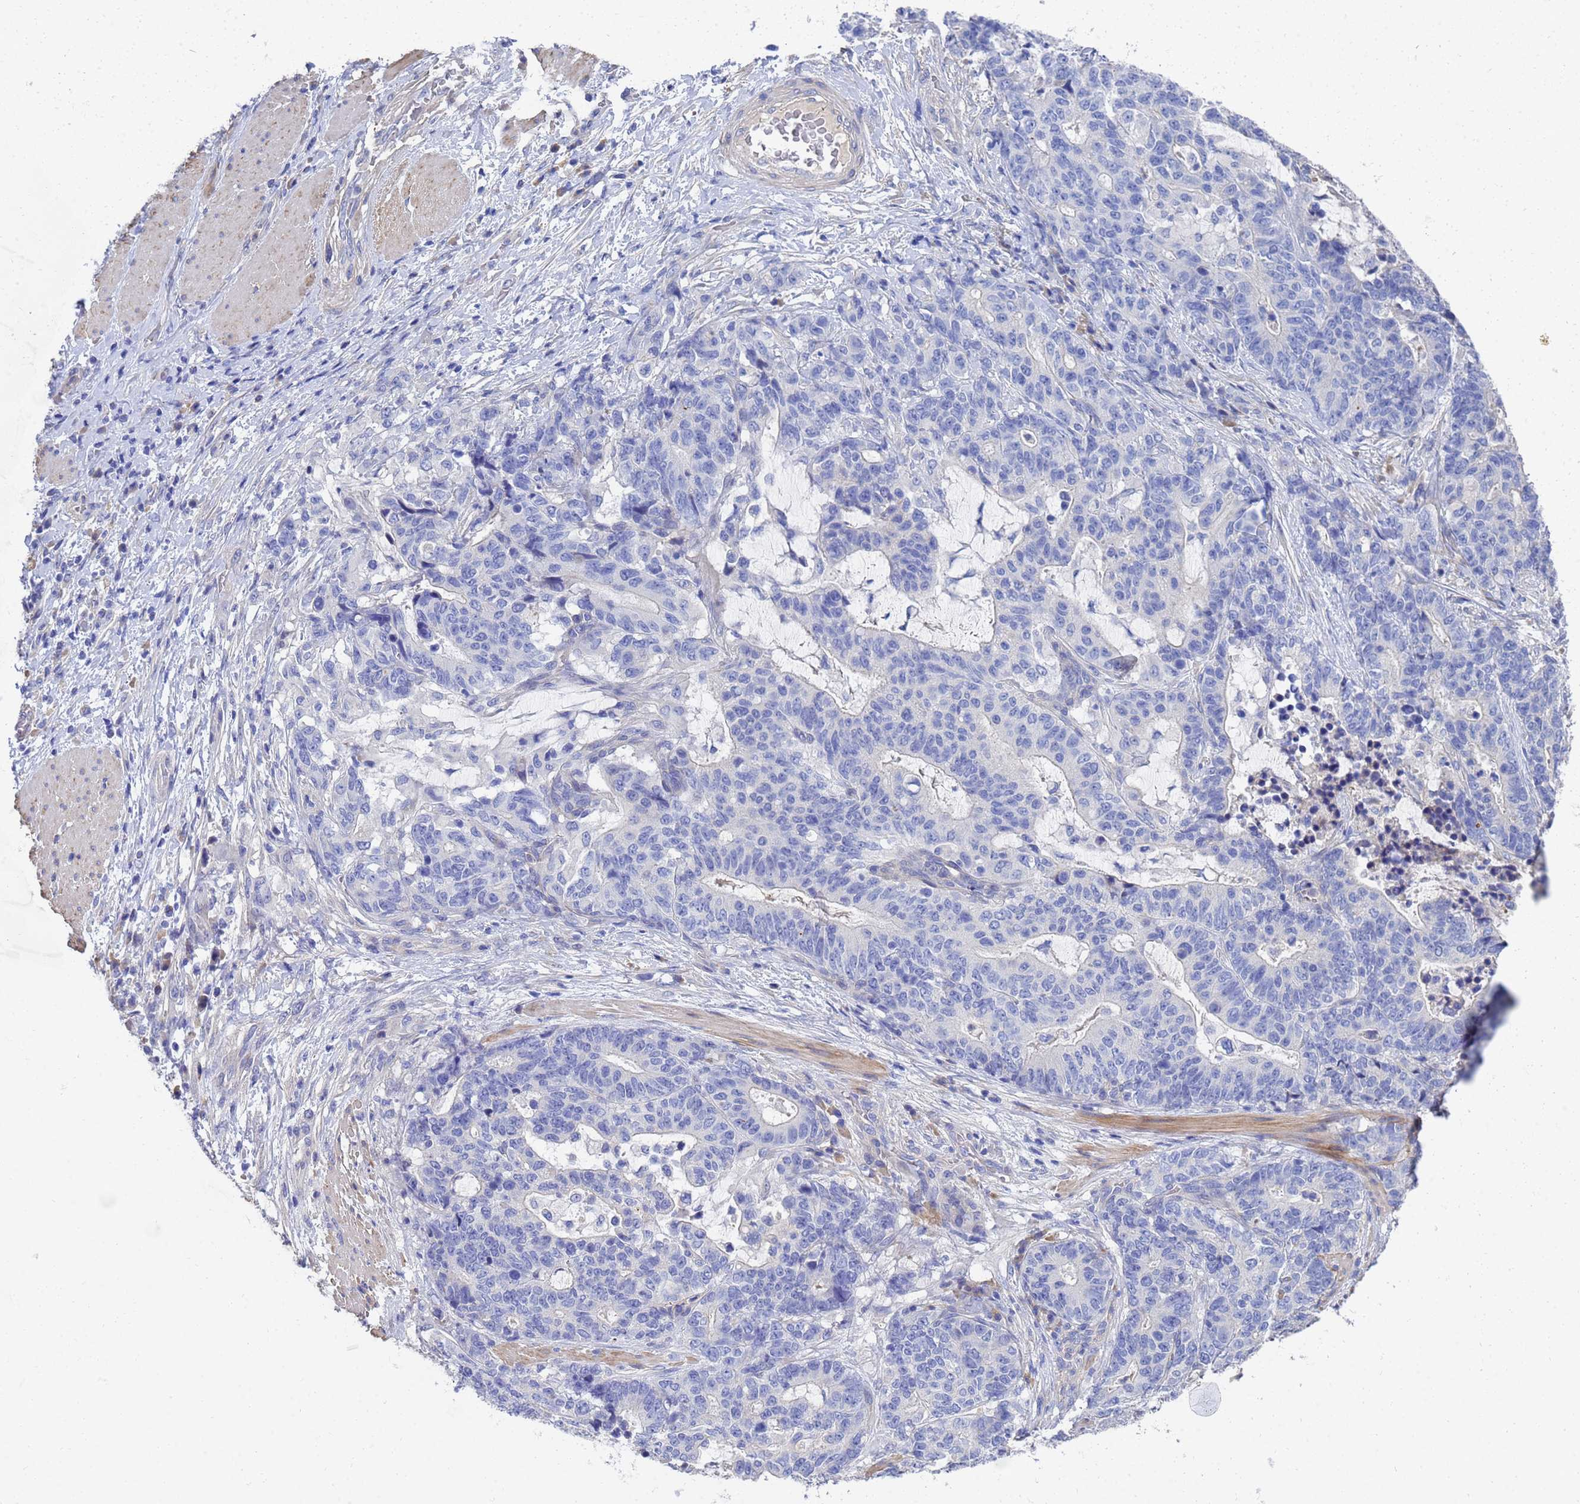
{"staining": {"intensity": "negative", "quantity": "none", "location": "none"}, "tissue": "stomach cancer", "cell_type": "Tumor cells", "image_type": "cancer", "snomed": [{"axis": "morphology", "description": "Normal tissue, NOS"}, {"axis": "morphology", "description": "Adenocarcinoma, NOS"}, {"axis": "topography", "description": "Stomach"}], "caption": "A histopathology image of stomach cancer (adenocarcinoma) stained for a protein reveals no brown staining in tumor cells. Nuclei are stained in blue.", "gene": "LBX2", "patient": {"sex": "female", "age": 64}}